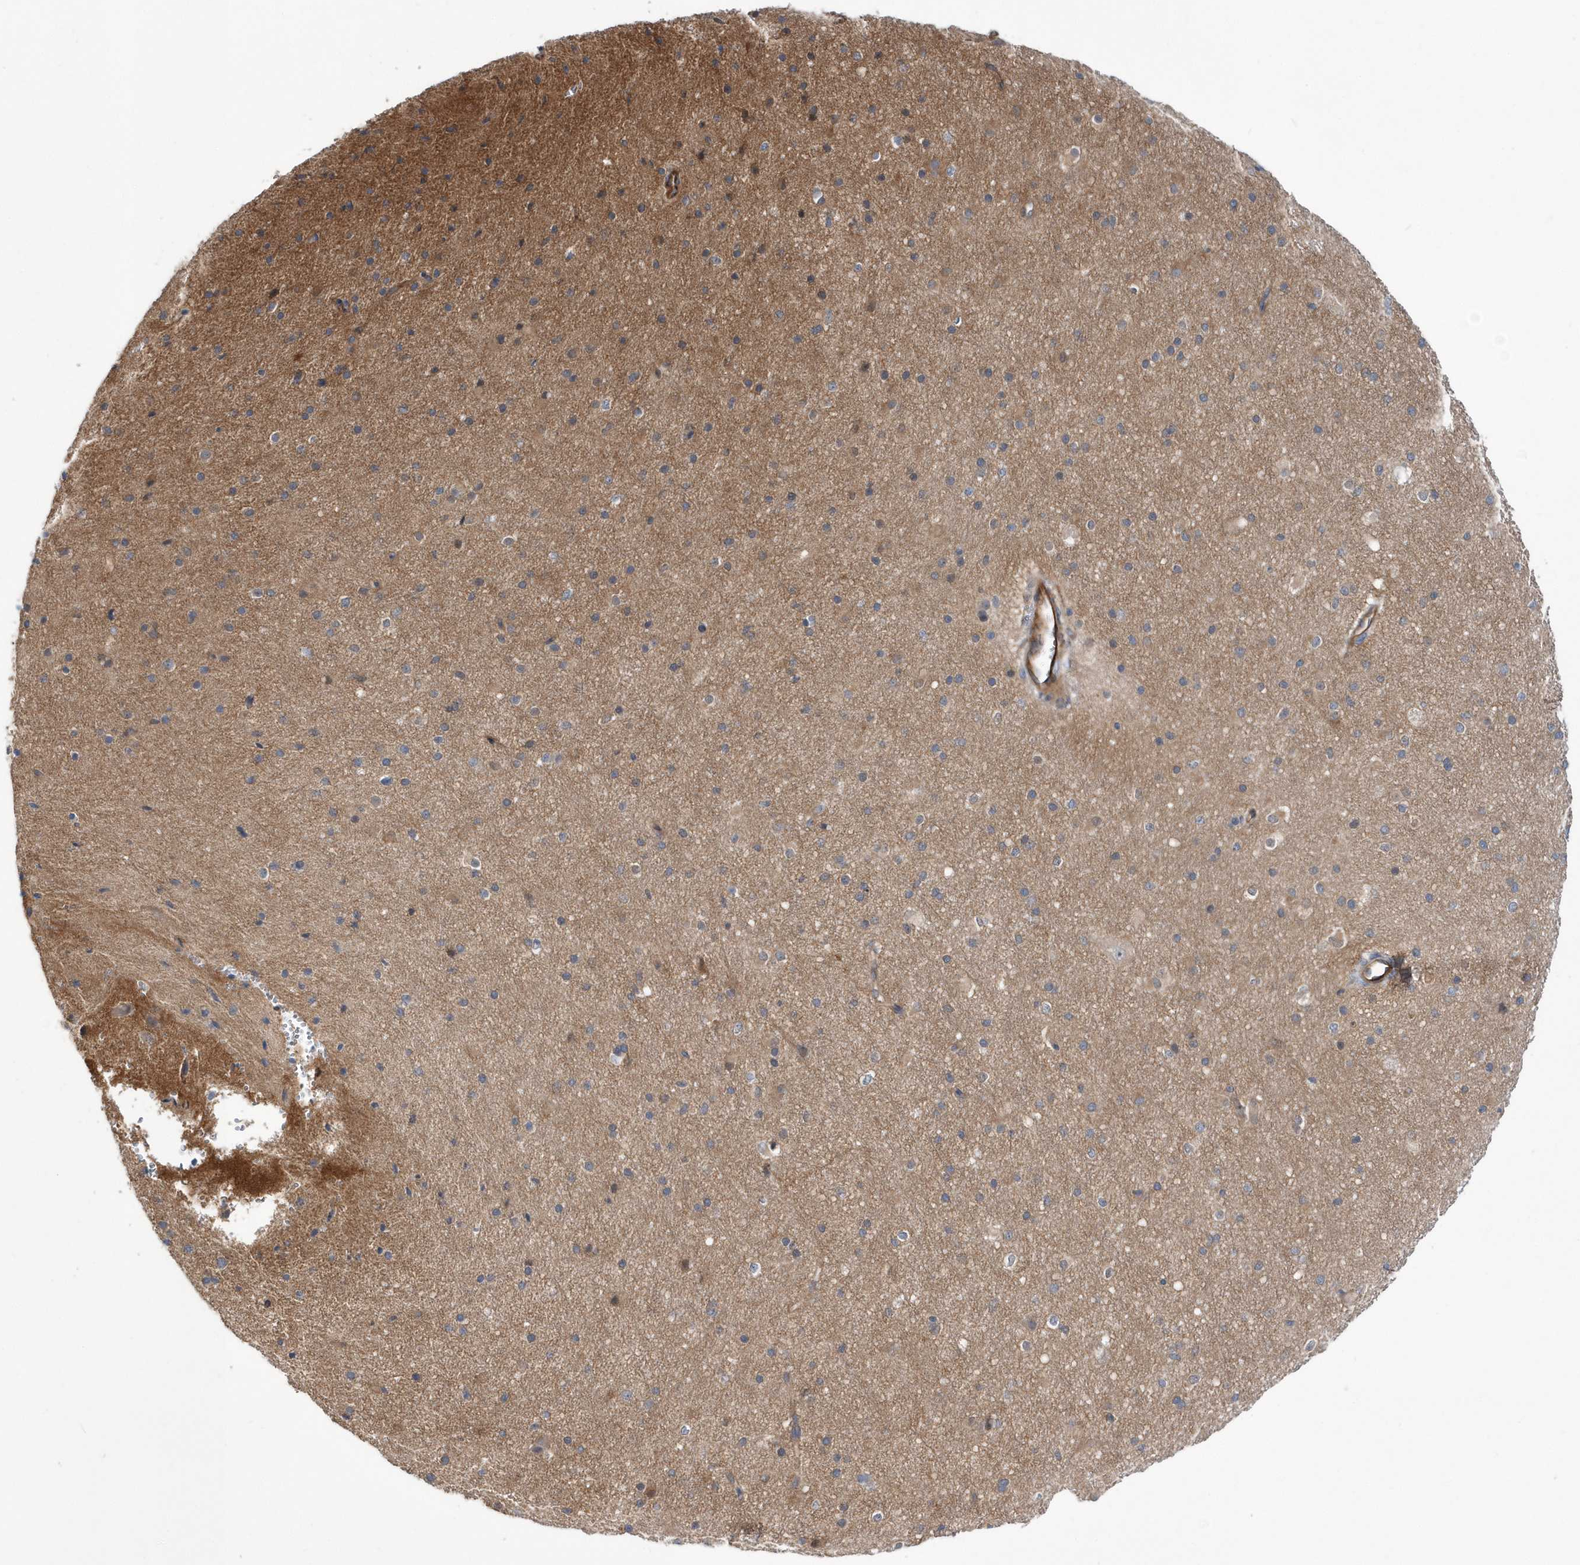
{"staining": {"intensity": "moderate", "quantity": ">75%", "location": "cytoplasmic/membranous"}, "tissue": "cerebral cortex", "cell_type": "Endothelial cells", "image_type": "normal", "snomed": [{"axis": "morphology", "description": "Normal tissue, NOS"}, {"axis": "morphology", "description": "Developmental malformation"}, {"axis": "topography", "description": "Cerebral cortex"}], "caption": "Moderate cytoplasmic/membranous protein staining is present in about >75% of endothelial cells in cerebral cortex. The staining was performed using DAB (3,3'-diaminobenzidine), with brown indicating positive protein expression. Nuclei are stained blue with hematoxylin.", "gene": "DSPP", "patient": {"sex": "female", "age": 30}}